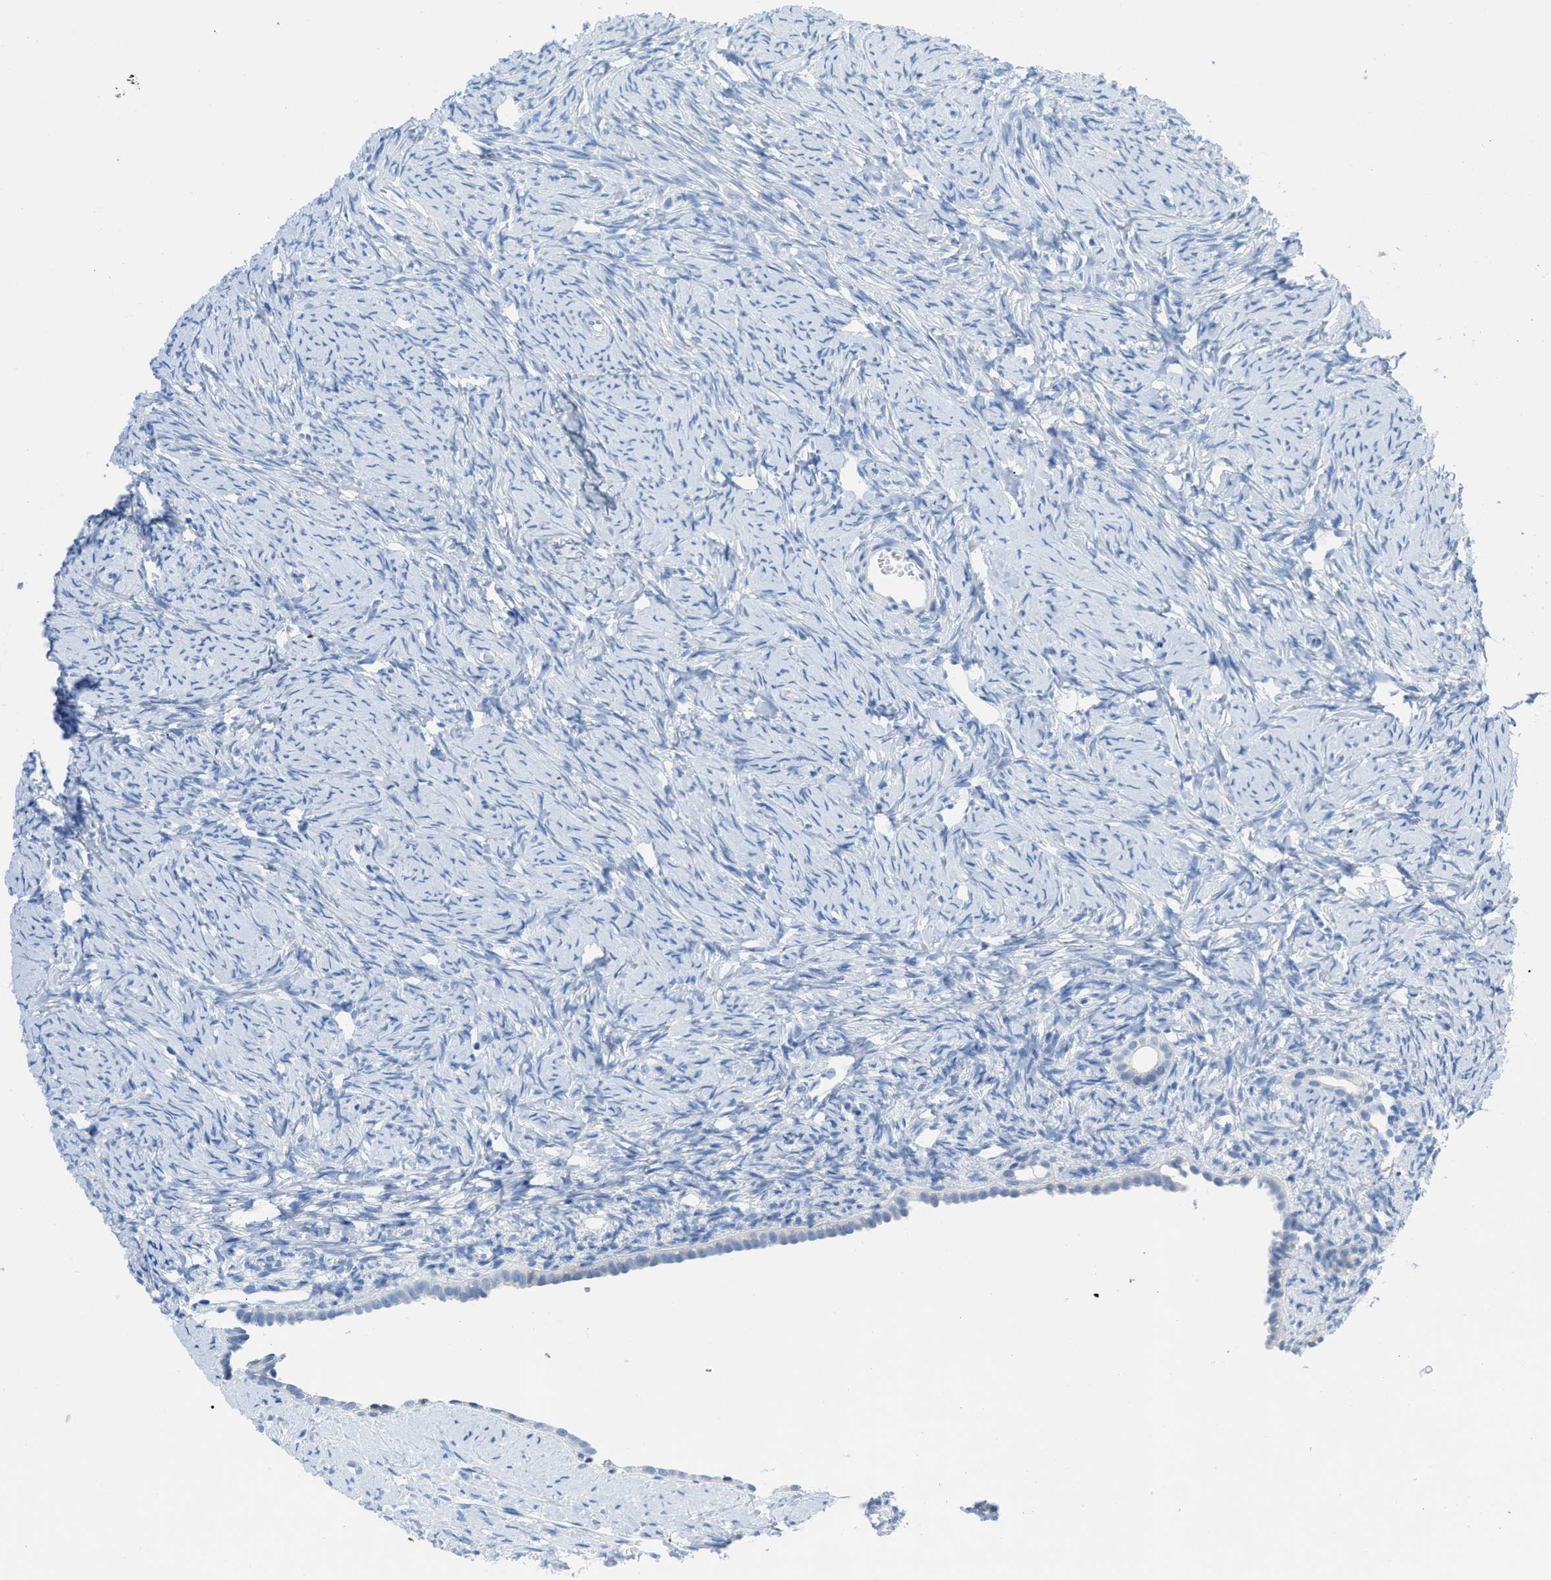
{"staining": {"intensity": "negative", "quantity": "none", "location": "none"}, "tissue": "ovary", "cell_type": "Follicle cells", "image_type": "normal", "snomed": [{"axis": "morphology", "description": "Normal tissue, NOS"}, {"axis": "topography", "description": "Ovary"}], "caption": "A histopathology image of human ovary is negative for staining in follicle cells. (DAB (3,3'-diaminobenzidine) IHC, high magnification).", "gene": "TCL1A", "patient": {"sex": "female", "age": 33}}